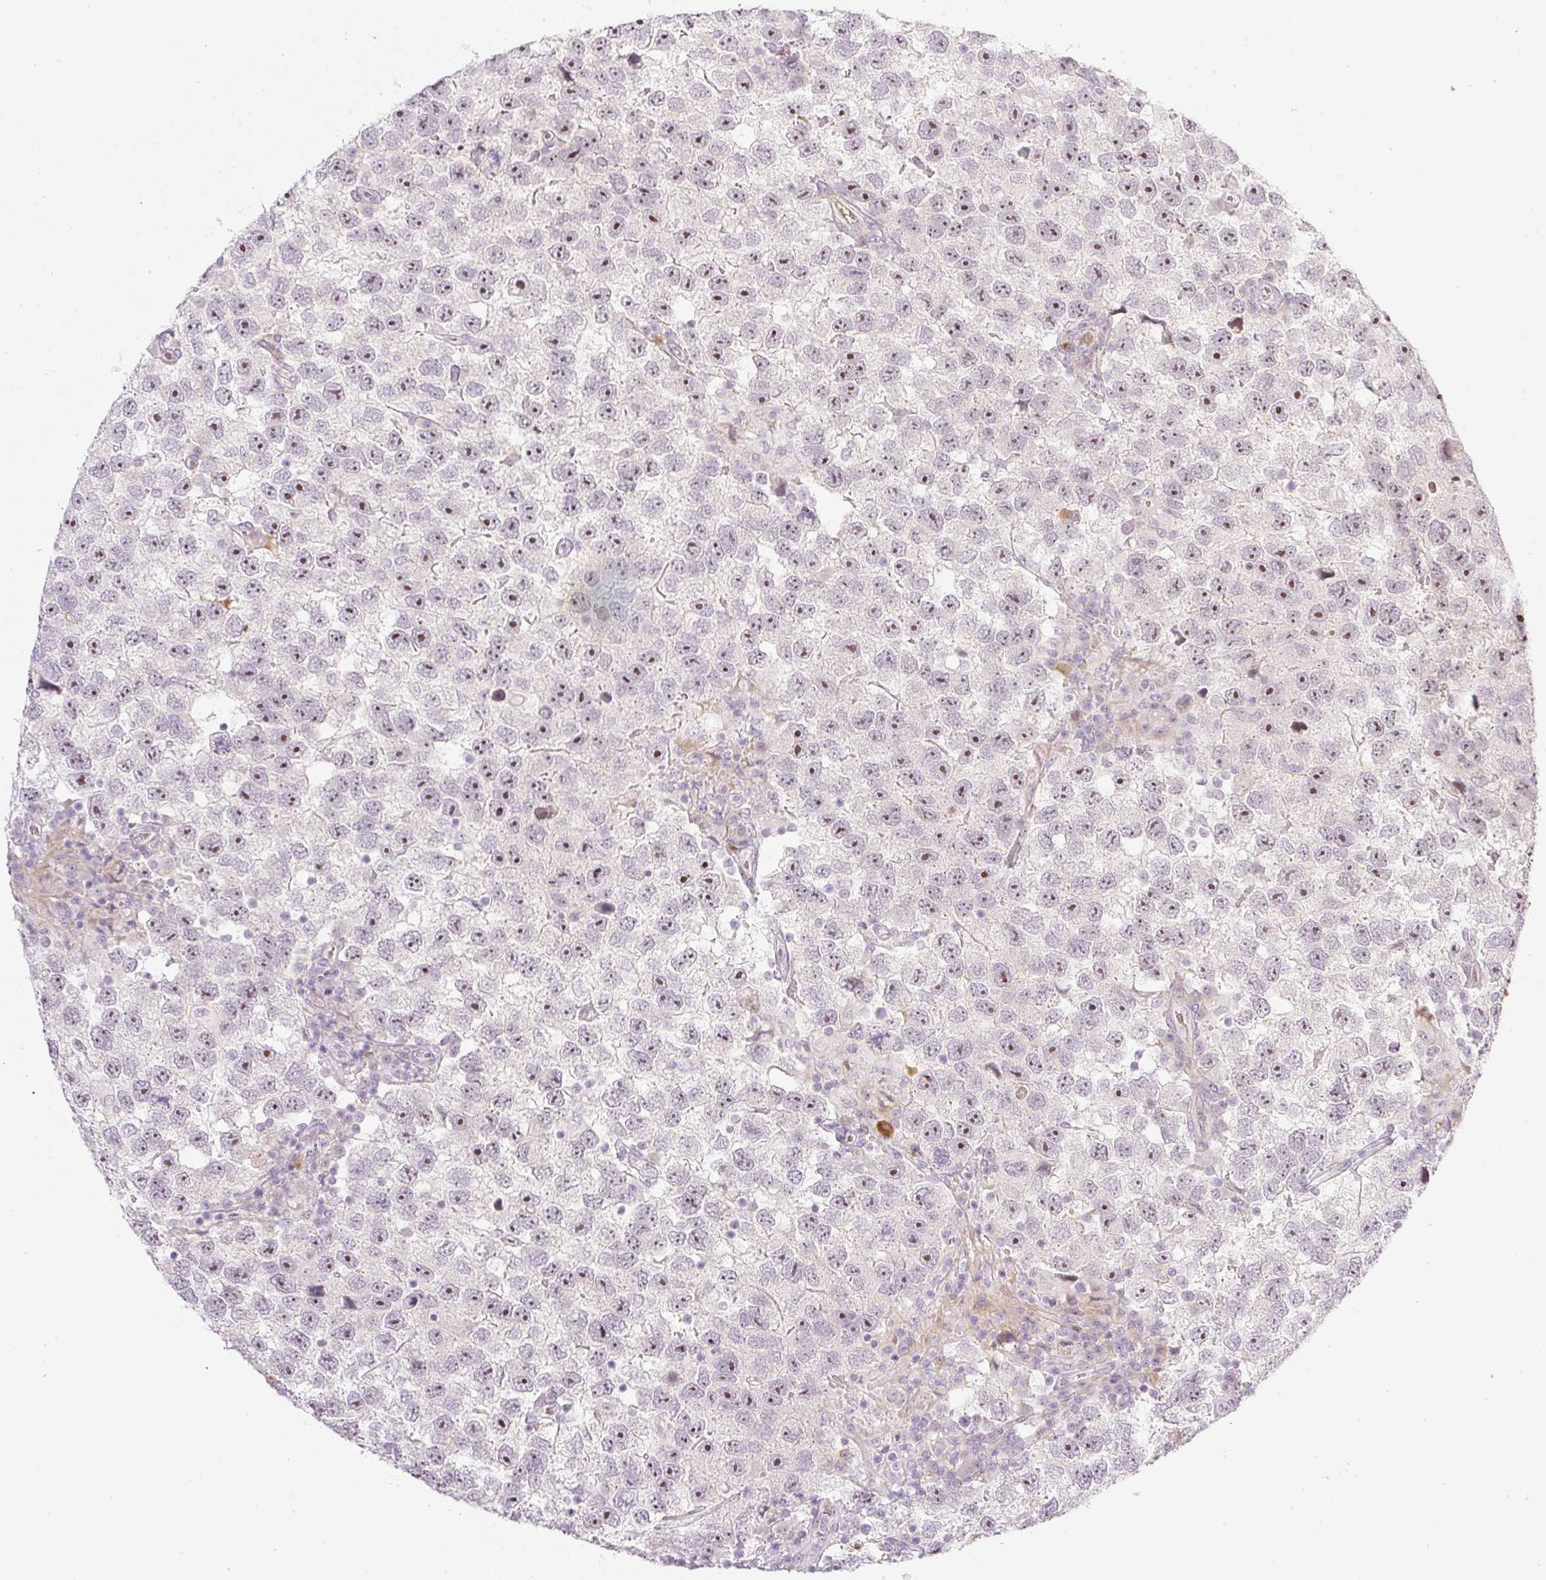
{"staining": {"intensity": "moderate", "quantity": ">75%", "location": "nuclear"}, "tissue": "testis cancer", "cell_type": "Tumor cells", "image_type": "cancer", "snomed": [{"axis": "morphology", "description": "Seminoma, NOS"}, {"axis": "topography", "description": "Testis"}], "caption": "Moderate nuclear protein staining is appreciated in about >75% of tumor cells in testis cancer (seminoma).", "gene": "AAR2", "patient": {"sex": "male", "age": 26}}